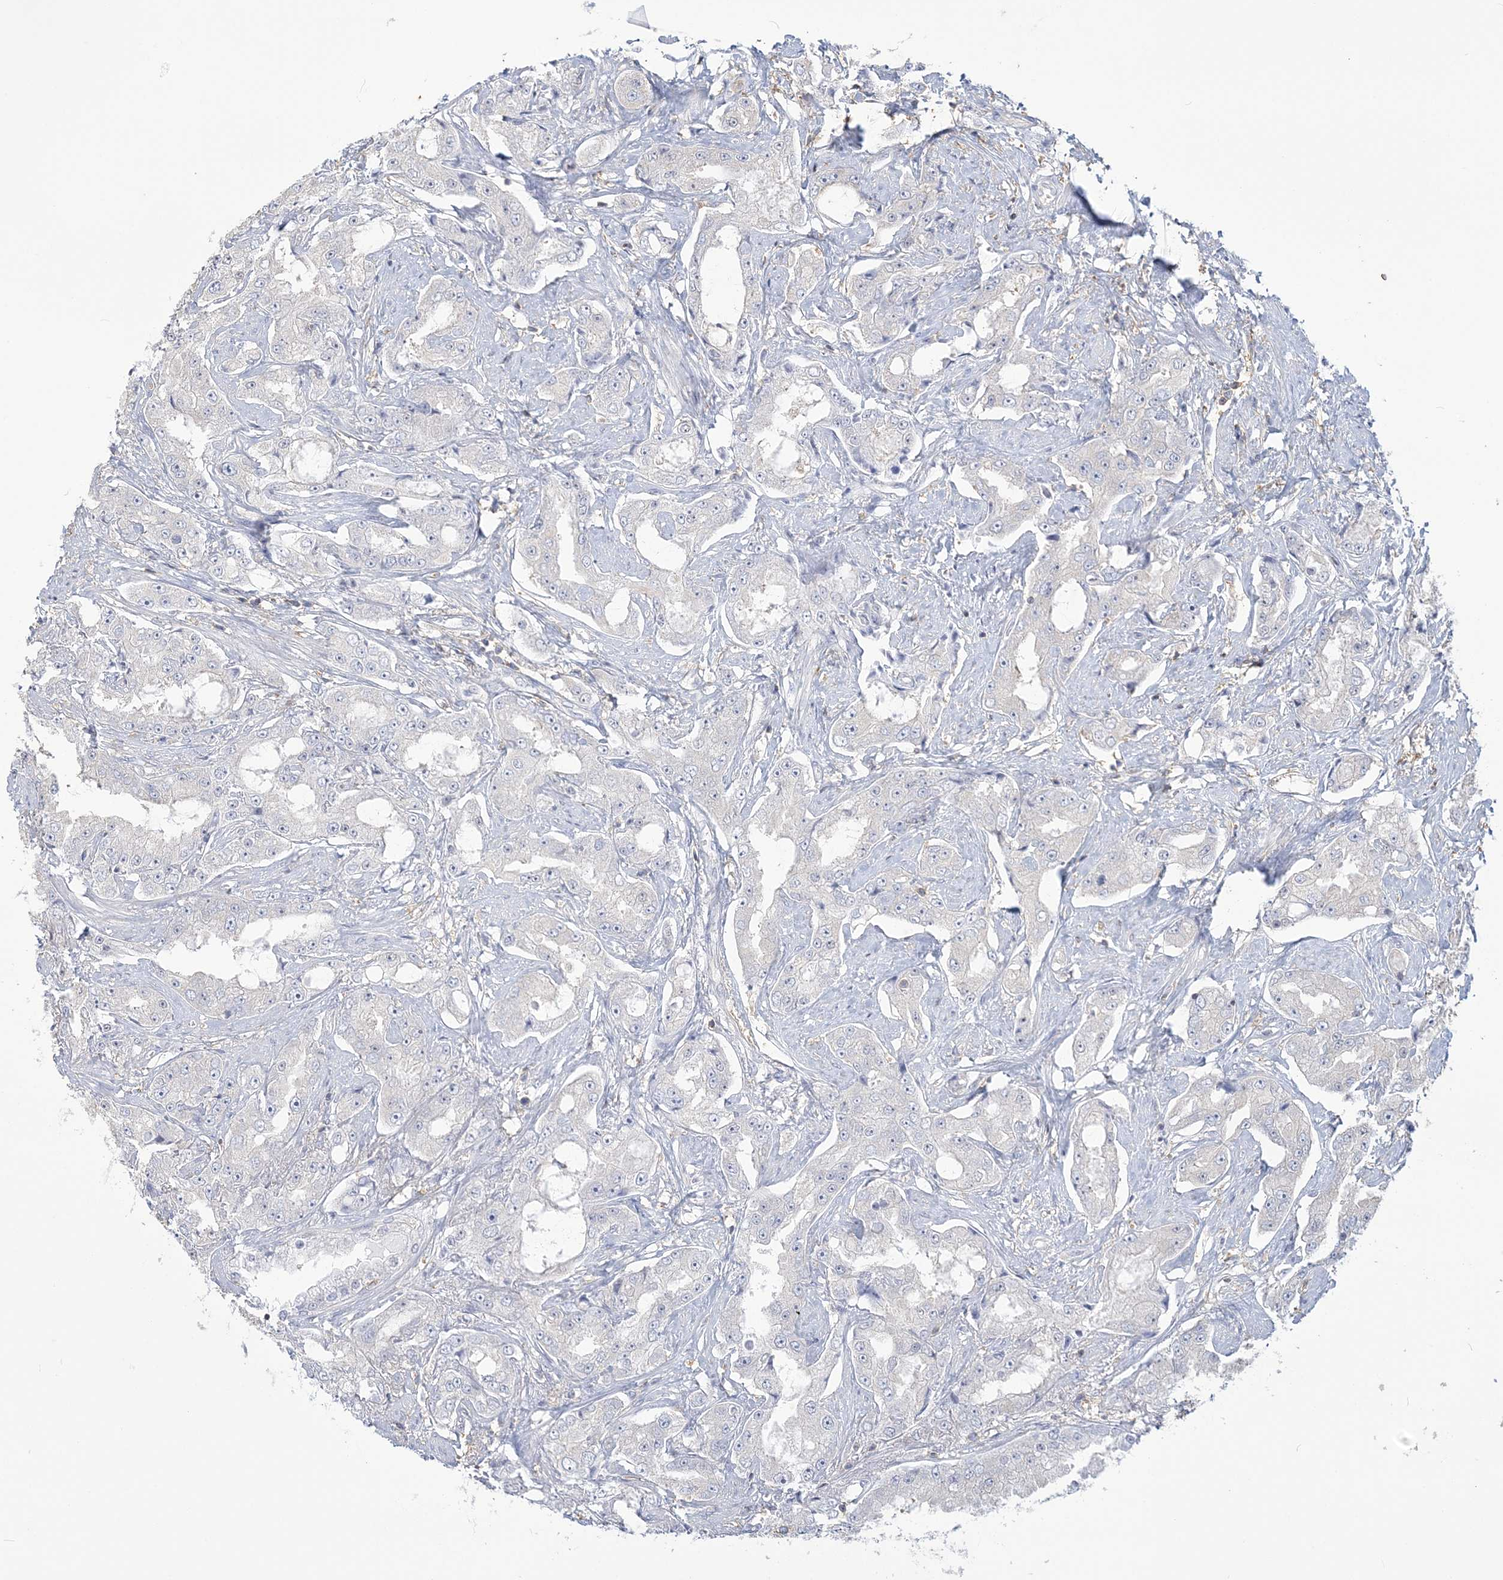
{"staining": {"intensity": "negative", "quantity": "none", "location": "none"}, "tissue": "prostate cancer", "cell_type": "Tumor cells", "image_type": "cancer", "snomed": [{"axis": "morphology", "description": "Adenocarcinoma, High grade"}, {"axis": "topography", "description": "Prostate"}], "caption": "Immunohistochemical staining of prostate cancer reveals no significant expression in tumor cells.", "gene": "ANKS1A", "patient": {"sex": "male", "age": 73}}